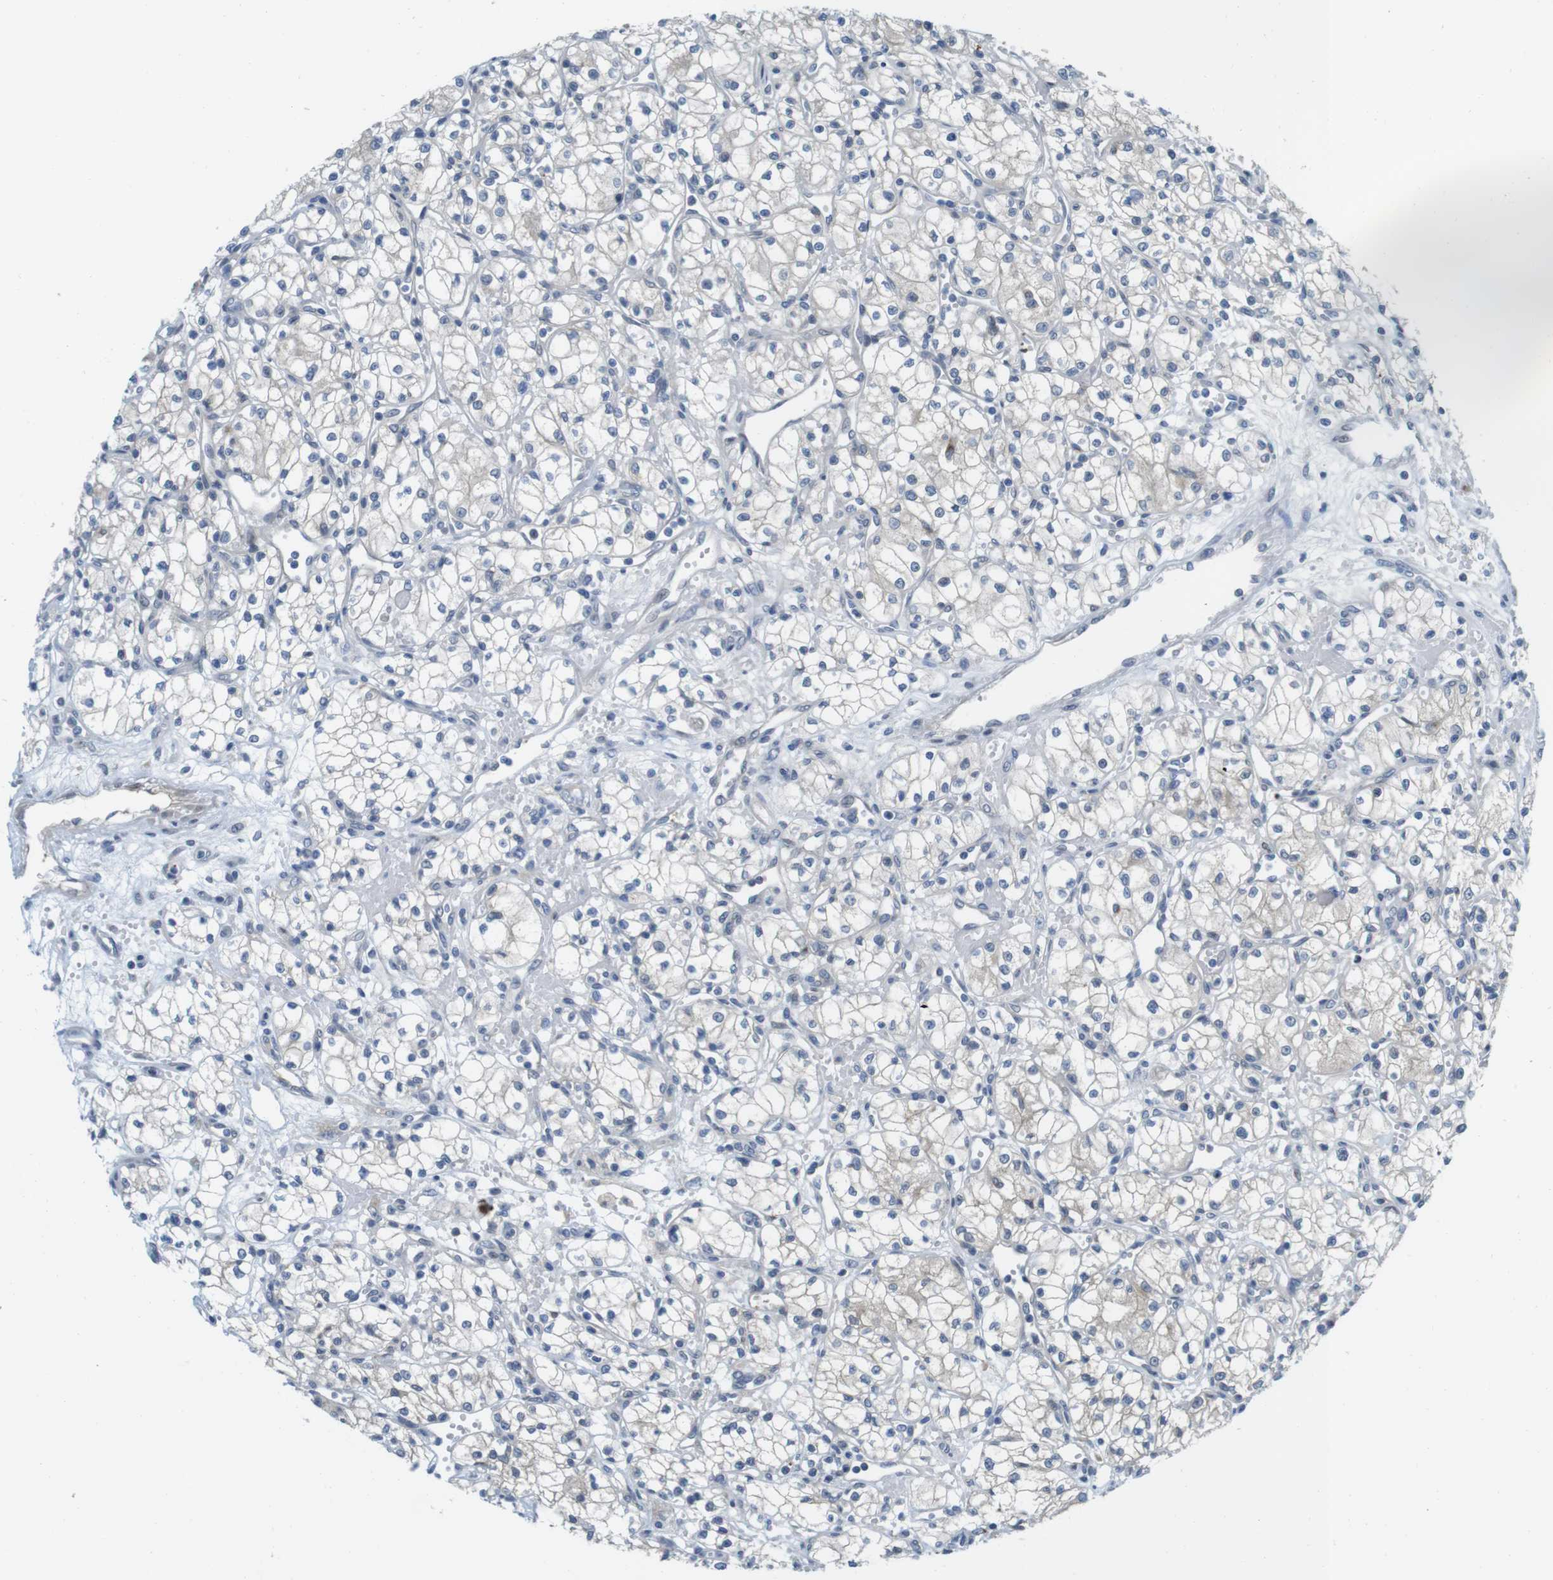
{"staining": {"intensity": "negative", "quantity": "none", "location": "none"}, "tissue": "renal cancer", "cell_type": "Tumor cells", "image_type": "cancer", "snomed": [{"axis": "morphology", "description": "Normal tissue, NOS"}, {"axis": "morphology", "description": "Adenocarcinoma, NOS"}, {"axis": "topography", "description": "Kidney"}], "caption": "Renal cancer (adenocarcinoma) was stained to show a protein in brown. There is no significant expression in tumor cells.", "gene": "CASP2", "patient": {"sex": "male", "age": 59}}